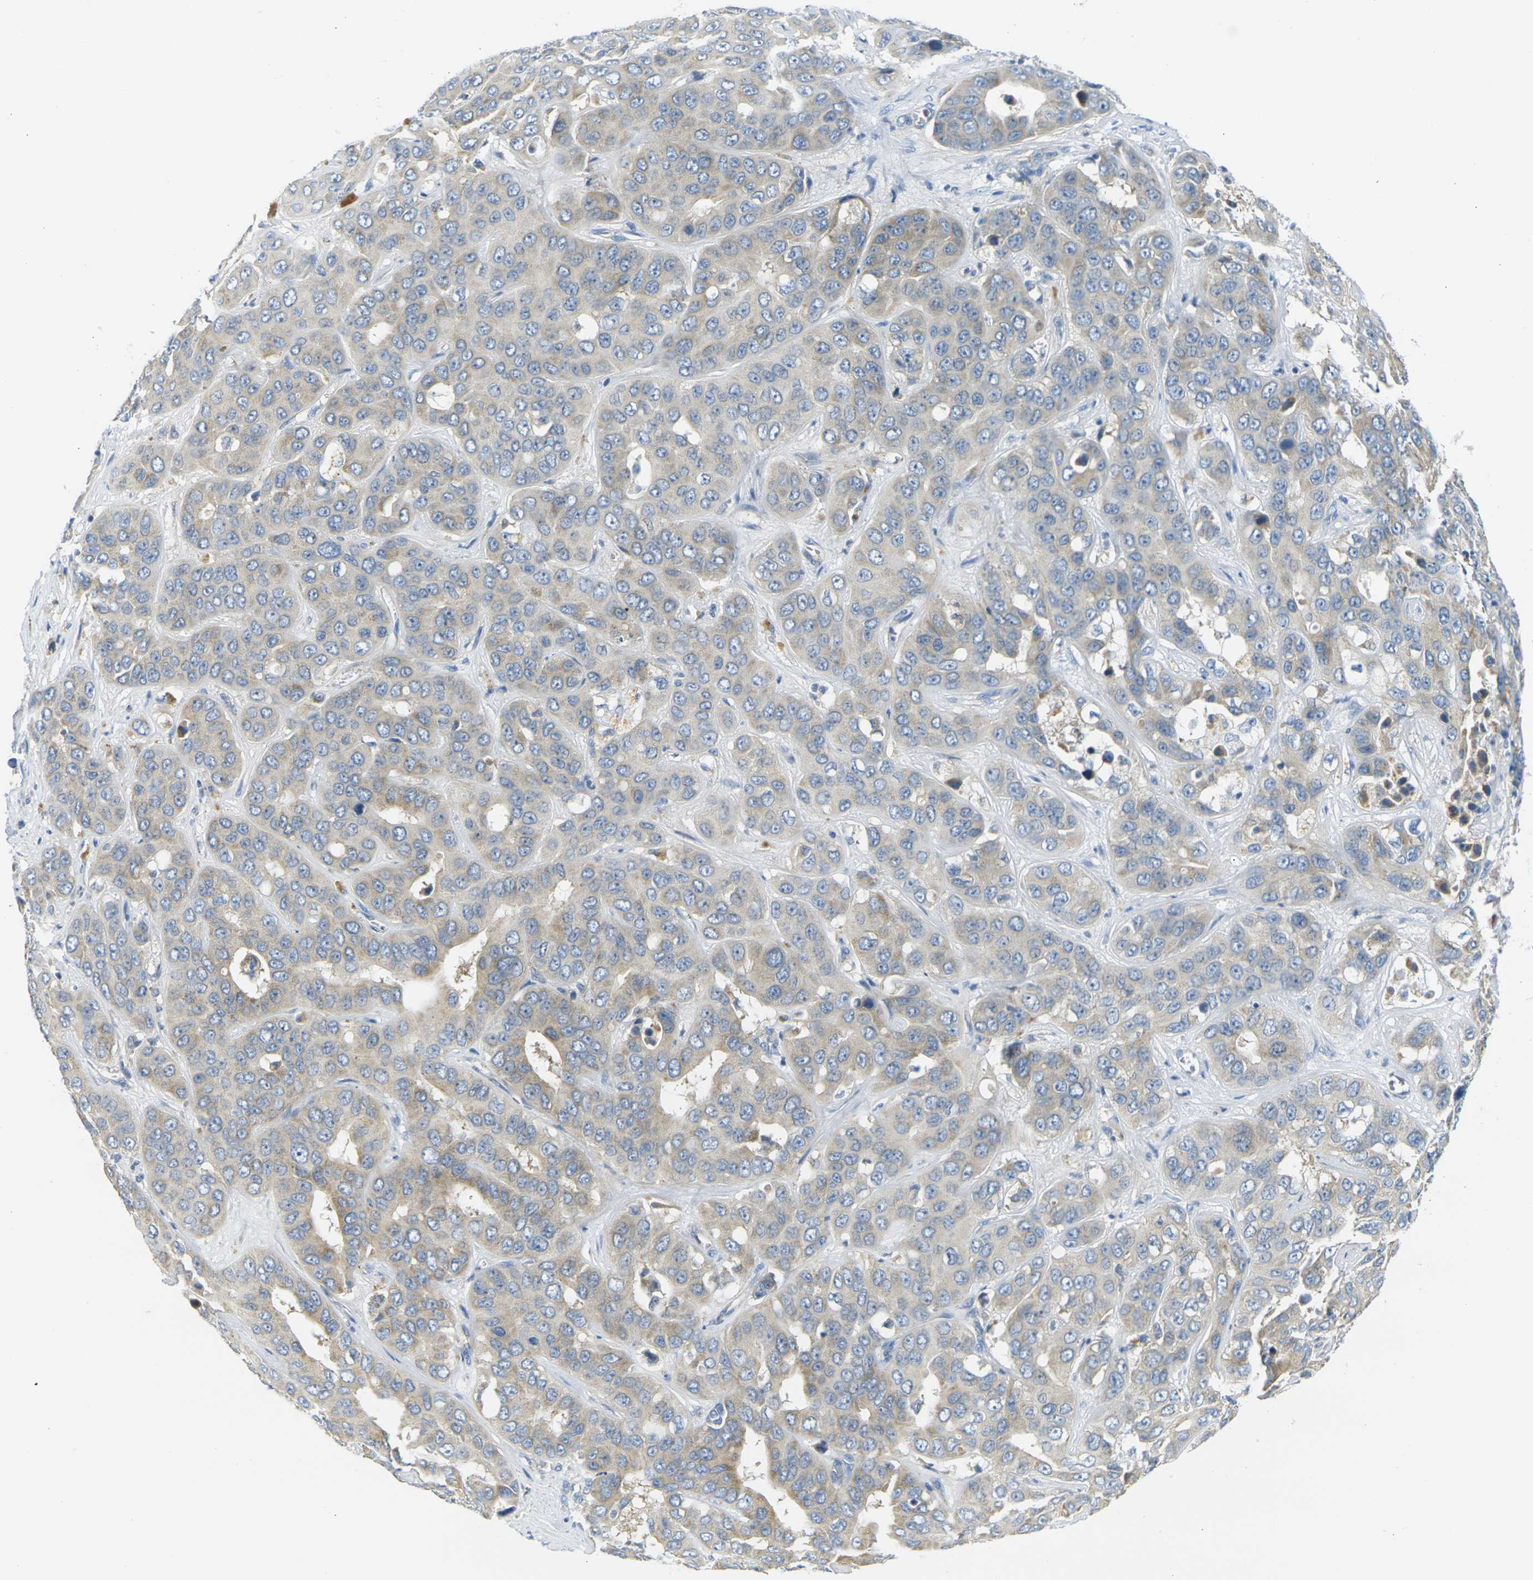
{"staining": {"intensity": "weak", "quantity": ">75%", "location": "cytoplasmic/membranous"}, "tissue": "liver cancer", "cell_type": "Tumor cells", "image_type": "cancer", "snomed": [{"axis": "morphology", "description": "Cholangiocarcinoma"}, {"axis": "topography", "description": "Liver"}], "caption": "Human liver cancer stained for a protein (brown) reveals weak cytoplasmic/membranous positive staining in about >75% of tumor cells.", "gene": "PARD6B", "patient": {"sex": "female", "age": 52}}